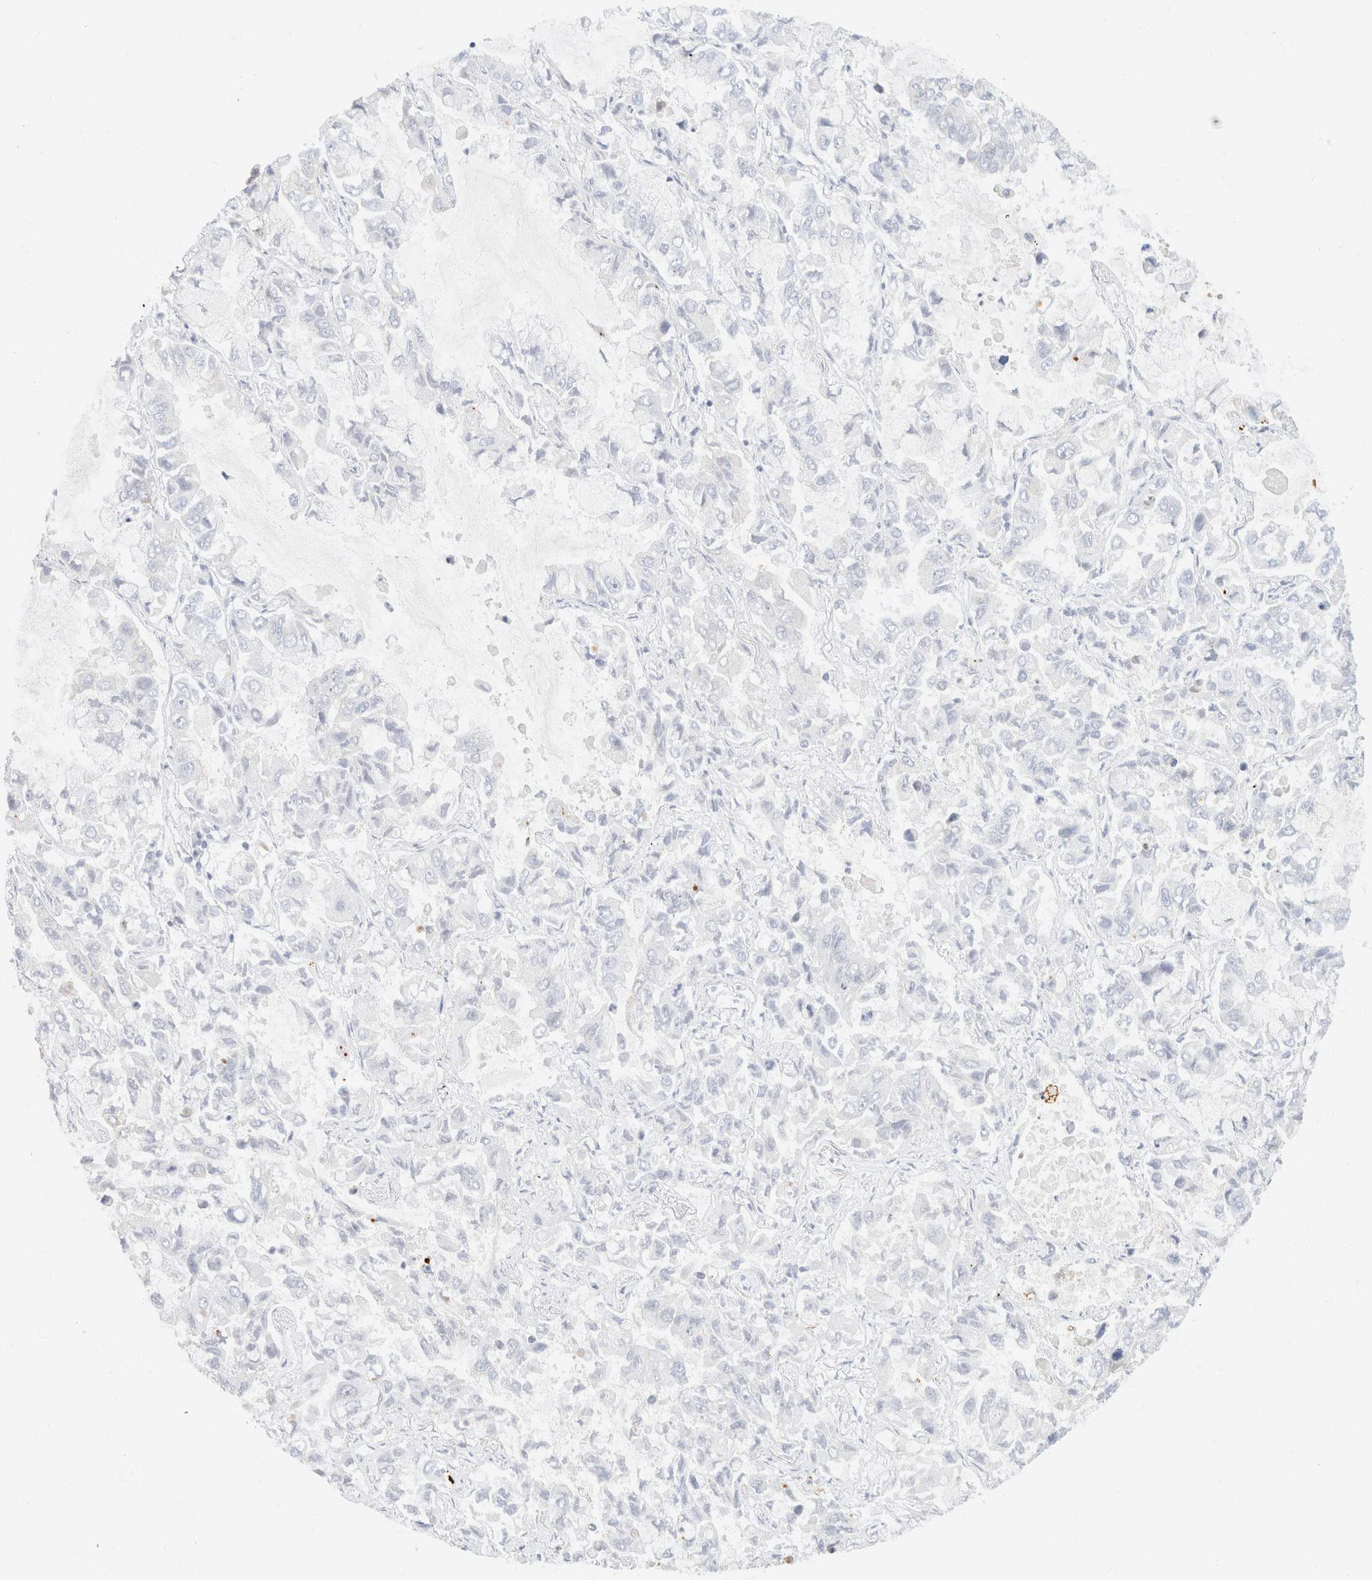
{"staining": {"intensity": "negative", "quantity": "none", "location": "none"}, "tissue": "lung cancer", "cell_type": "Tumor cells", "image_type": "cancer", "snomed": [{"axis": "morphology", "description": "Adenocarcinoma, NOS"}, {"axis": "topography", "description": "Lung"}], "caption": "DAB (3,3'-diaminobenzidine) immunohistochemical staining of adenocarcinoma (lung) demonstrates no significant staining in tumor cells.", "gene": "KRT20", "patient": {"sex": "male", "age": 64}}